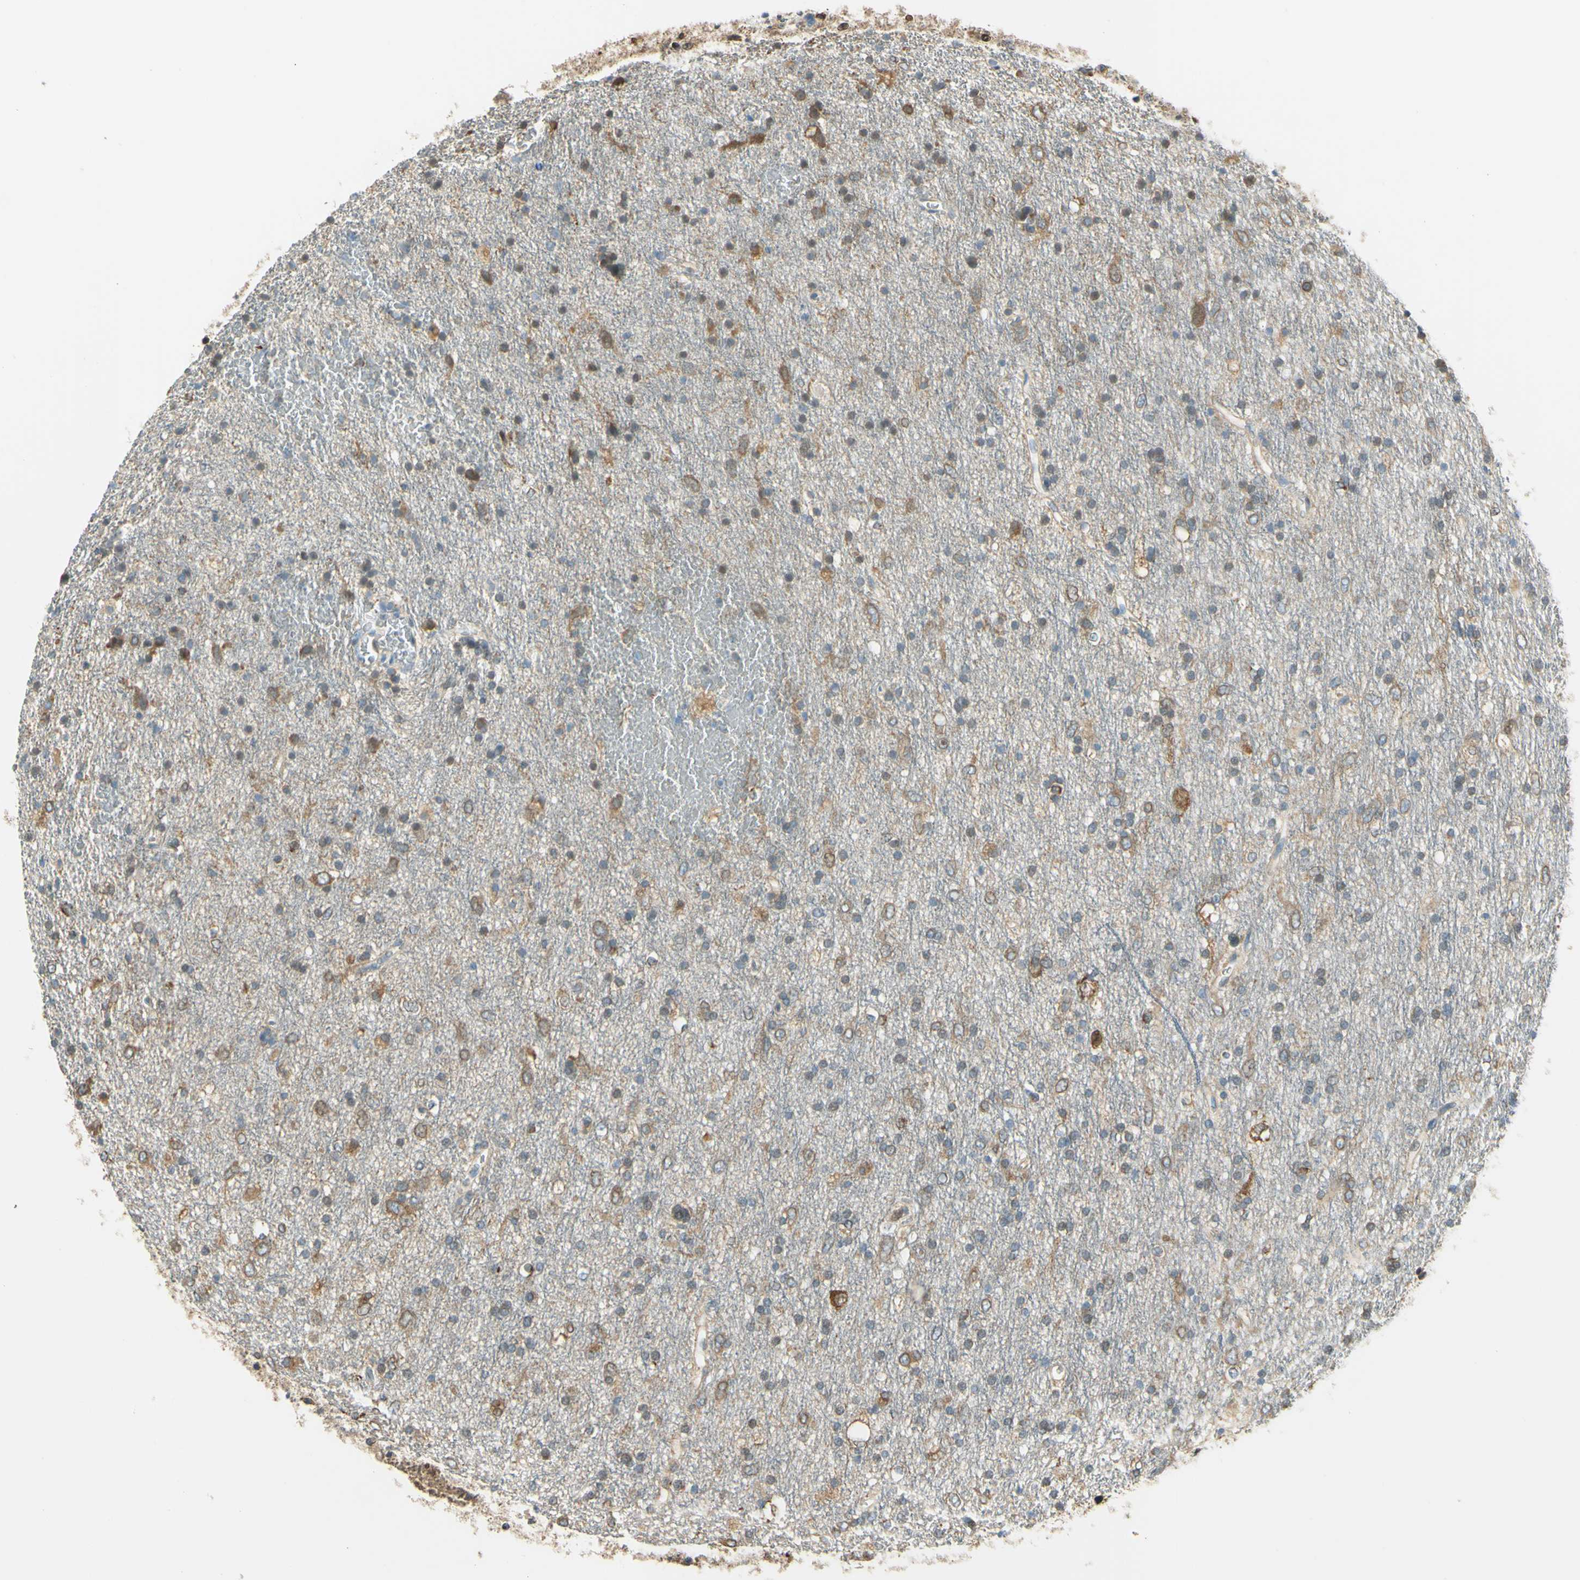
{"staining": {"intensity": "weak", "quantity": "<25%", "location": "cytoplasmic/membranous"}, "tissue": "glioma", "cell_type": "Tumor cells", "image_type": "cancer", "snomed": [{"axis": "morphology", "description": "Glioma, malignant, Low grade"}, {"axis": "topography", "description": "Brain"}], "caption": "Tumor cells show no significant expression in low-grade glioma (malignant).", "gene": "IGDCC4", "patient": {"sex": "male", "age": 77}}